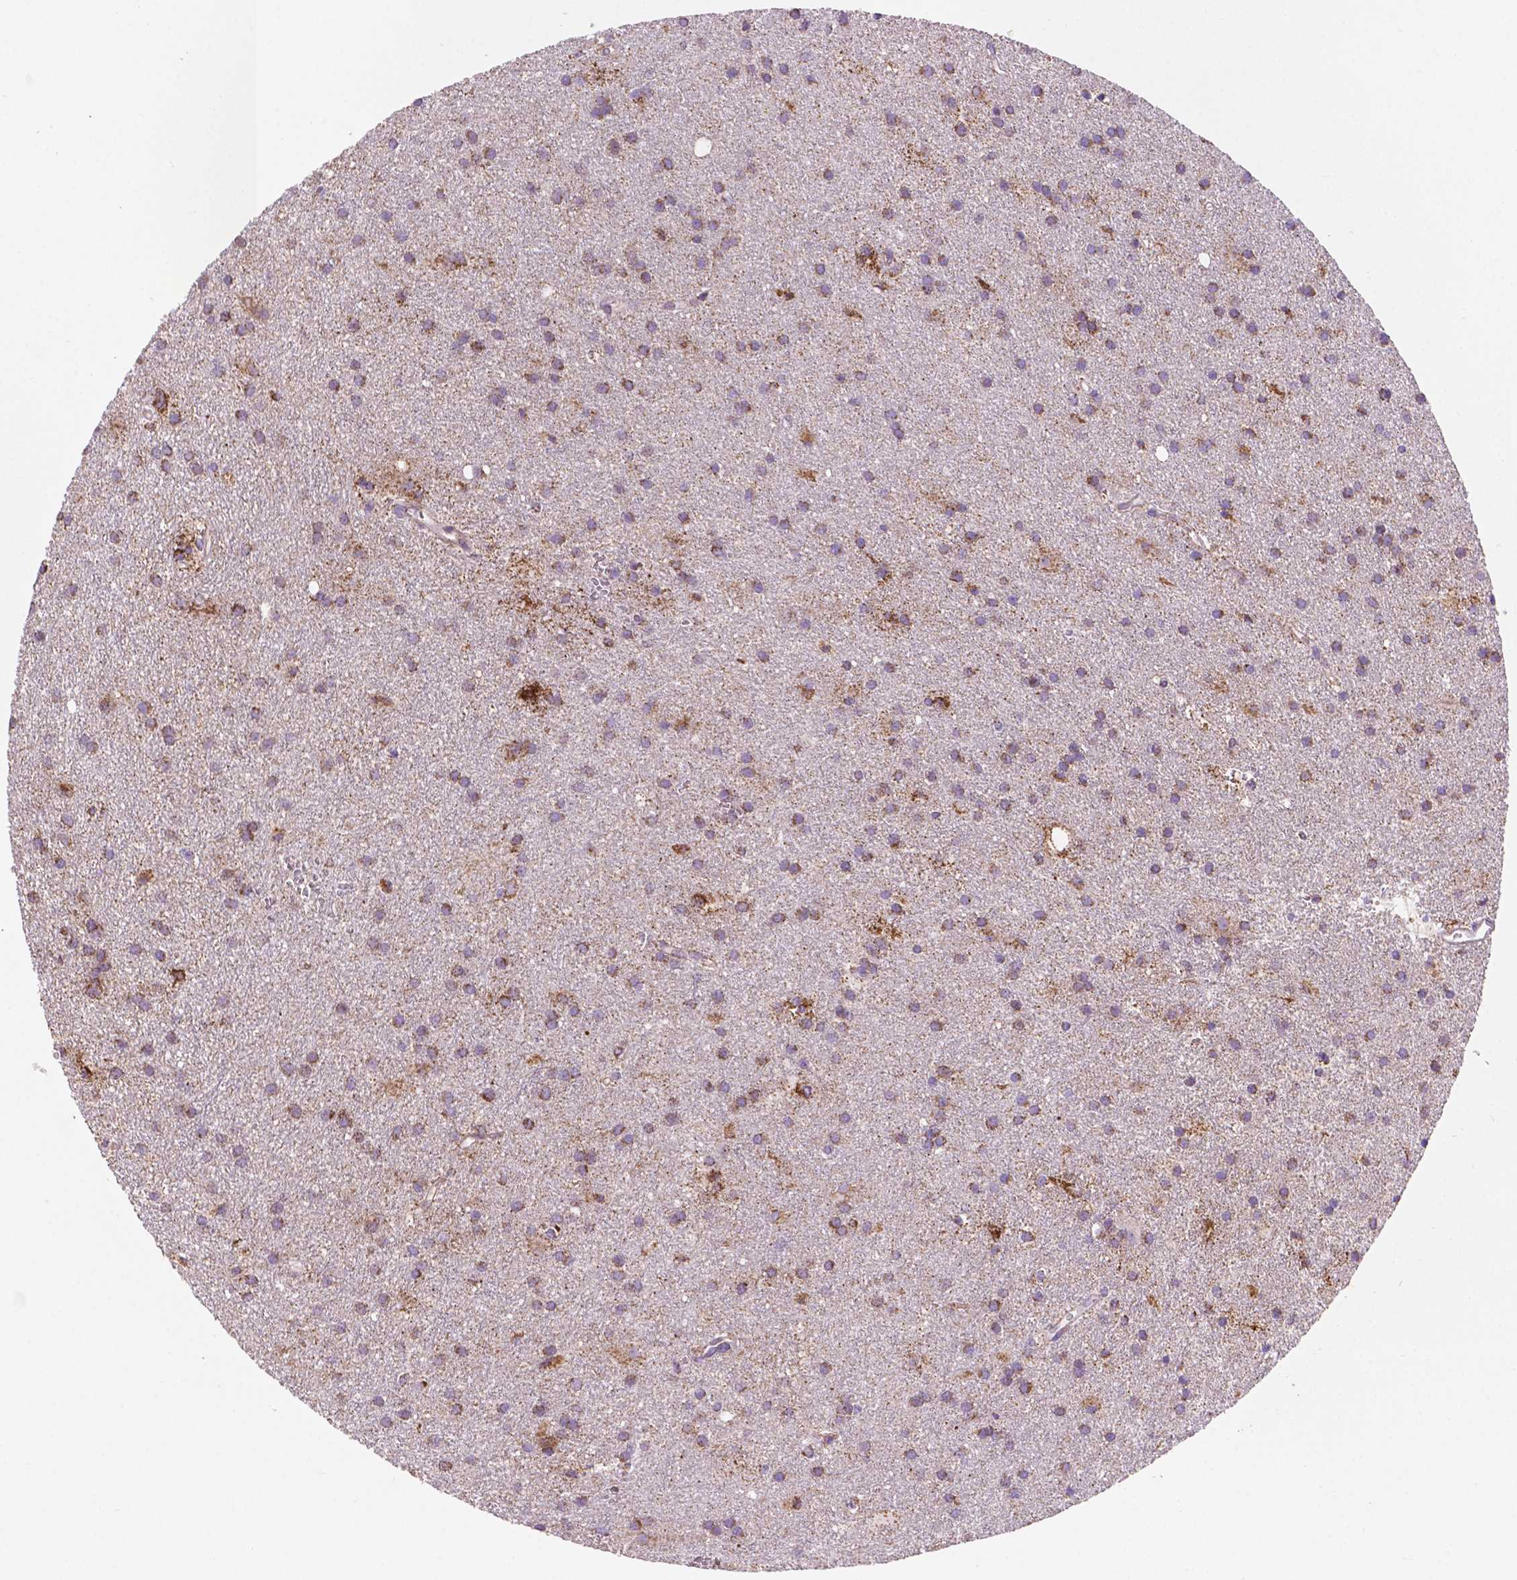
{"staining": {"intensity": "moderate", "quantity": "25%-75%", "location": "cytoplasmic/membranous"}, "tissue": "glioma", "cell_type": "Tumor cells", "image_type": "cancer", "snomed": [{"axis": "morphology", "description": "Glioma, malignant, Low grade"}, {"axis": "topography", "description": "Brain"}], "caption": "Glioma stained with a protein marker shows moderate staining in tumor cells.", "gene": "HSPD1", "patient": {"sex": "male", "age": 58}}